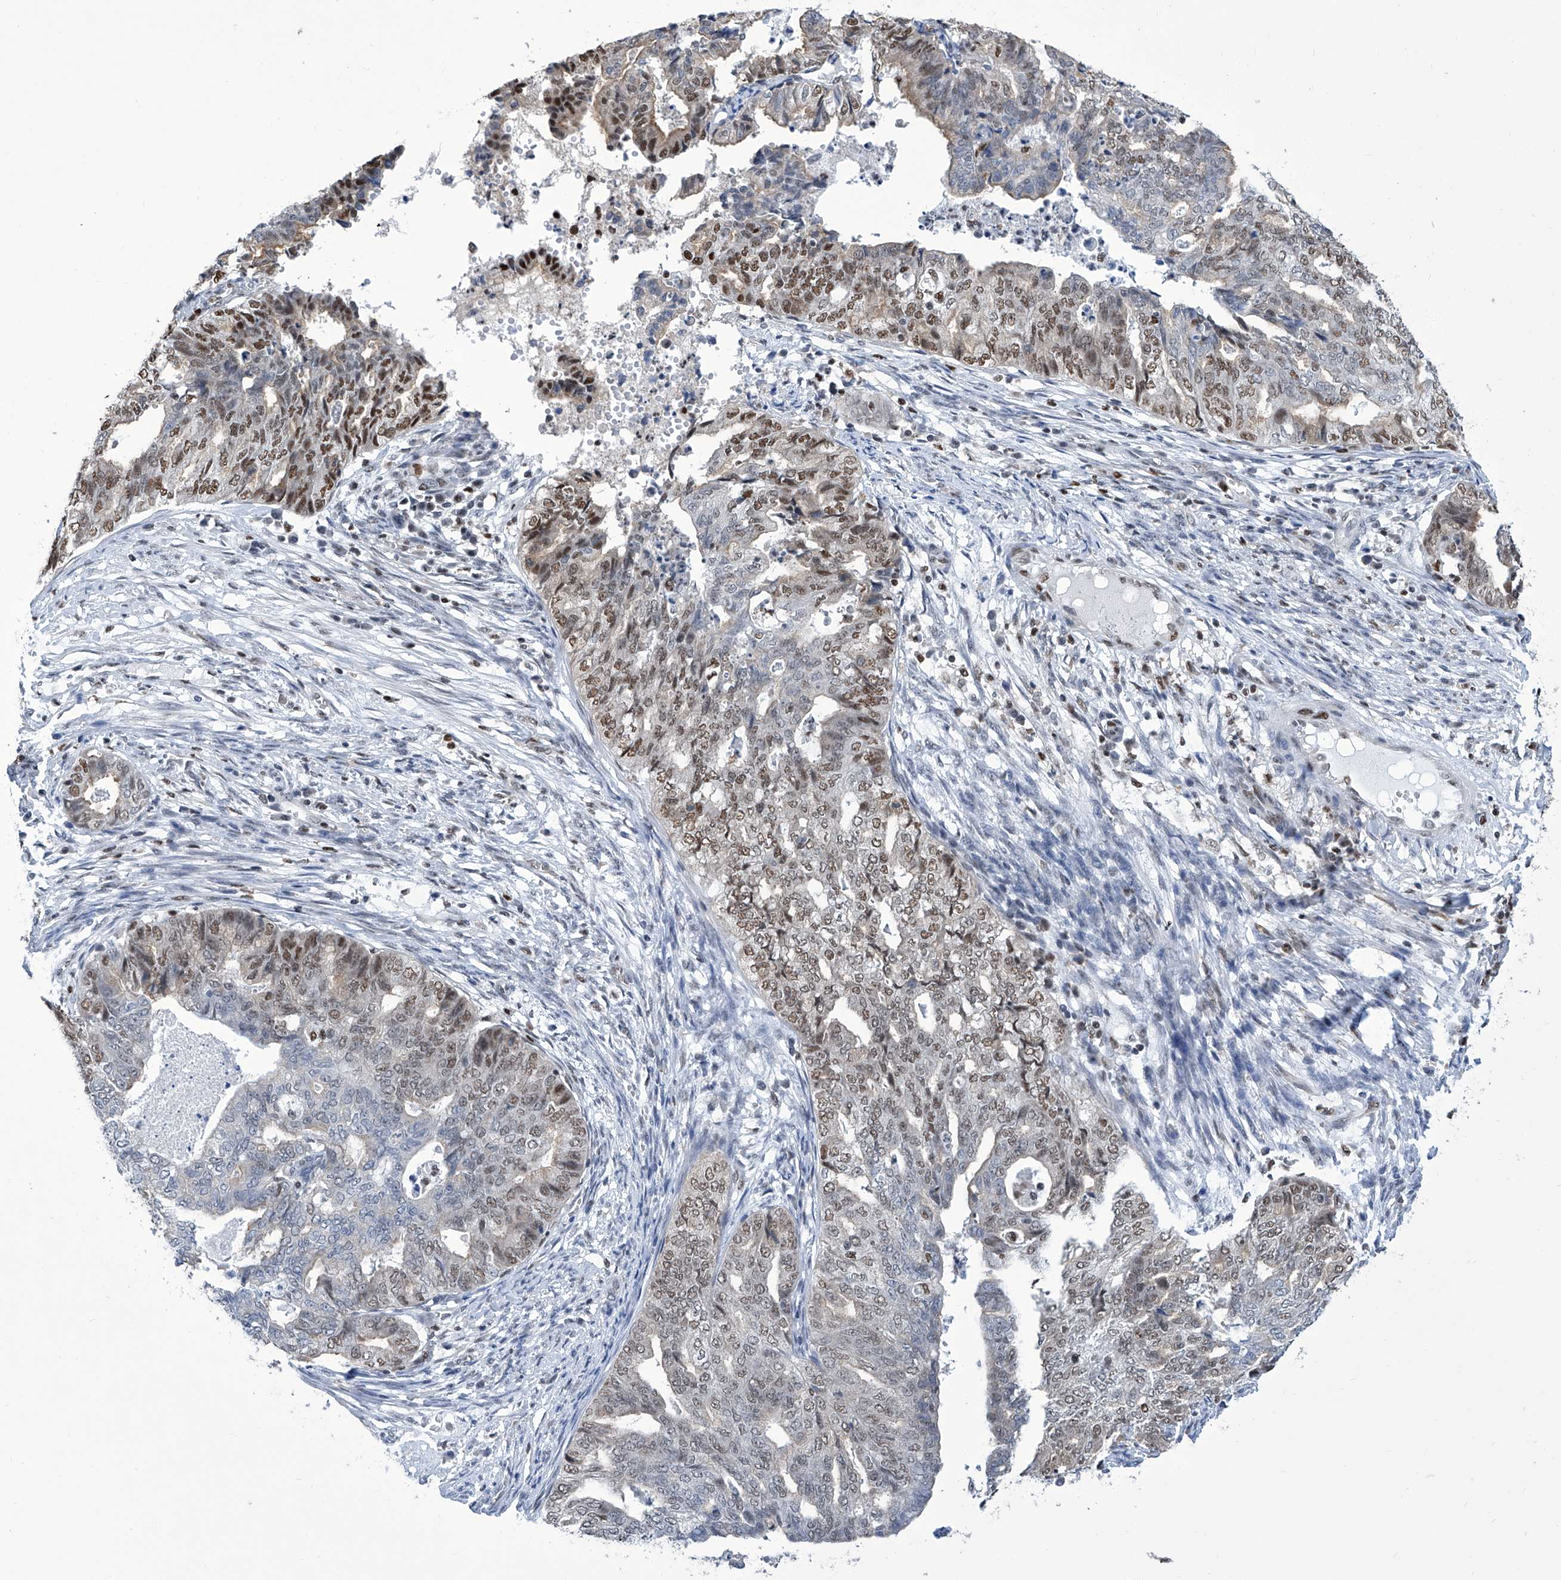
{"staining": {"intensity": "moderate", "quantity": "25%-75%", "location": "nuclear"}, "tissue": "endometrial cancer", "cell_type": "Tumor cells", "image_type": "cancer", "snomed": [{"axis": "morphology", "description": "Adenocarcinoma, NOS"}, {"axis": "topography", "description": "Endometrium"}], "caption": "About 25%-75% of tumor cells in endometrial cancer (adenocarcinoma) exhibit moderate nuclear protein staining as visualized by brown immunohistochemical staining.", "gene": "SREBF2", "patient": {"sex": "female", "age": 79}}